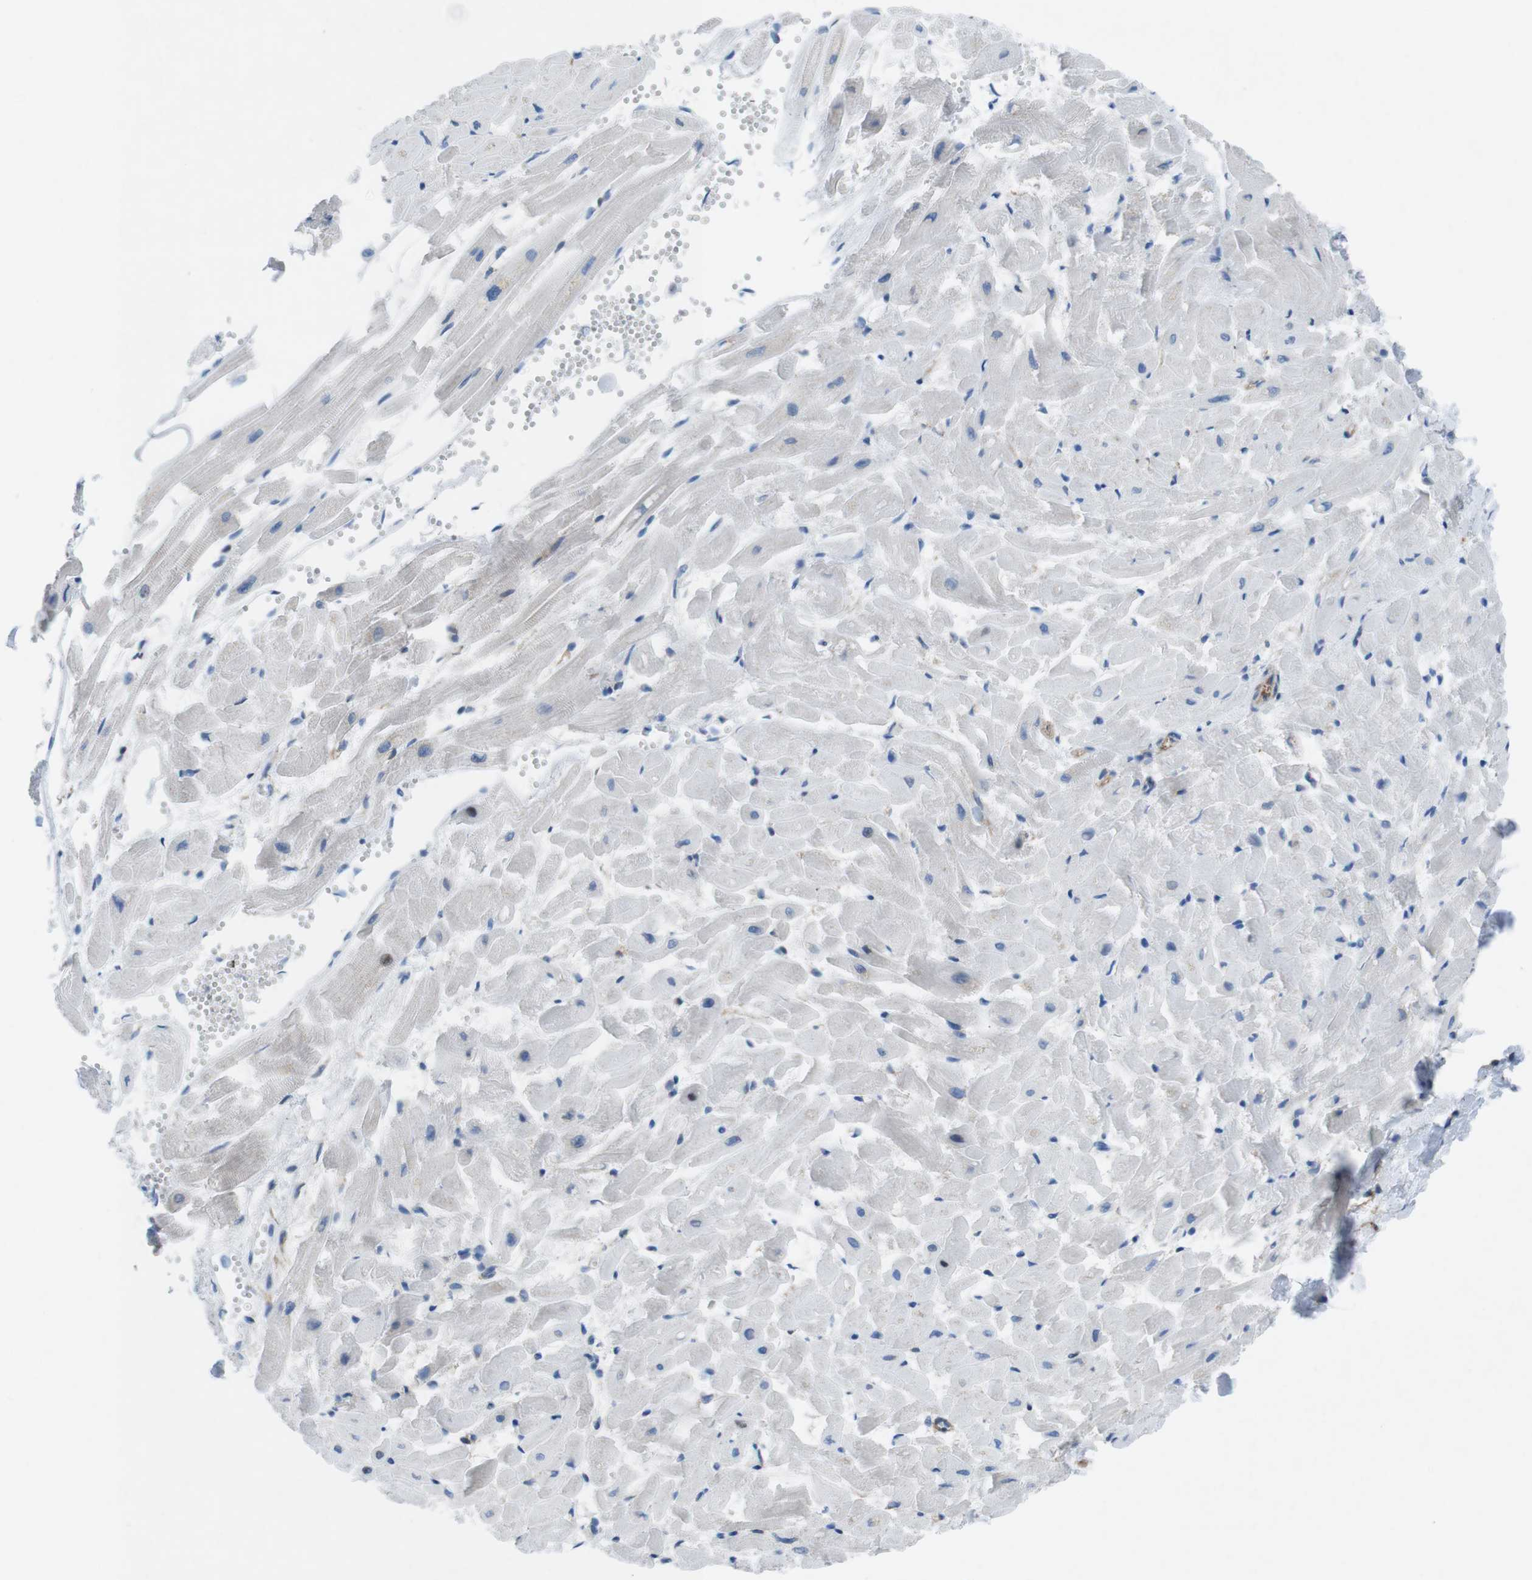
{"staining": {"intensity": "weak", "quantity": "<25%", "location": "cytoplasmic/membranous"}, "tissue": "heart muscle", "cell_type": "Cardiomyocytes", "image_type": "normal", "snomed": [{"axis": "morphology", "description": "Normal tissue, NOS"}, {"axis": "topography", "description": "Heart"}], "caption": "The histopathology image shows no staining of cardiomyocytes in normal heart muscle. (DAB (3,3'-diaminobenzidine) immunohistochemistry (IHC), high magnification).", "gene": "DIAPH2", "patient": {"sex": "female", "age": 19}}